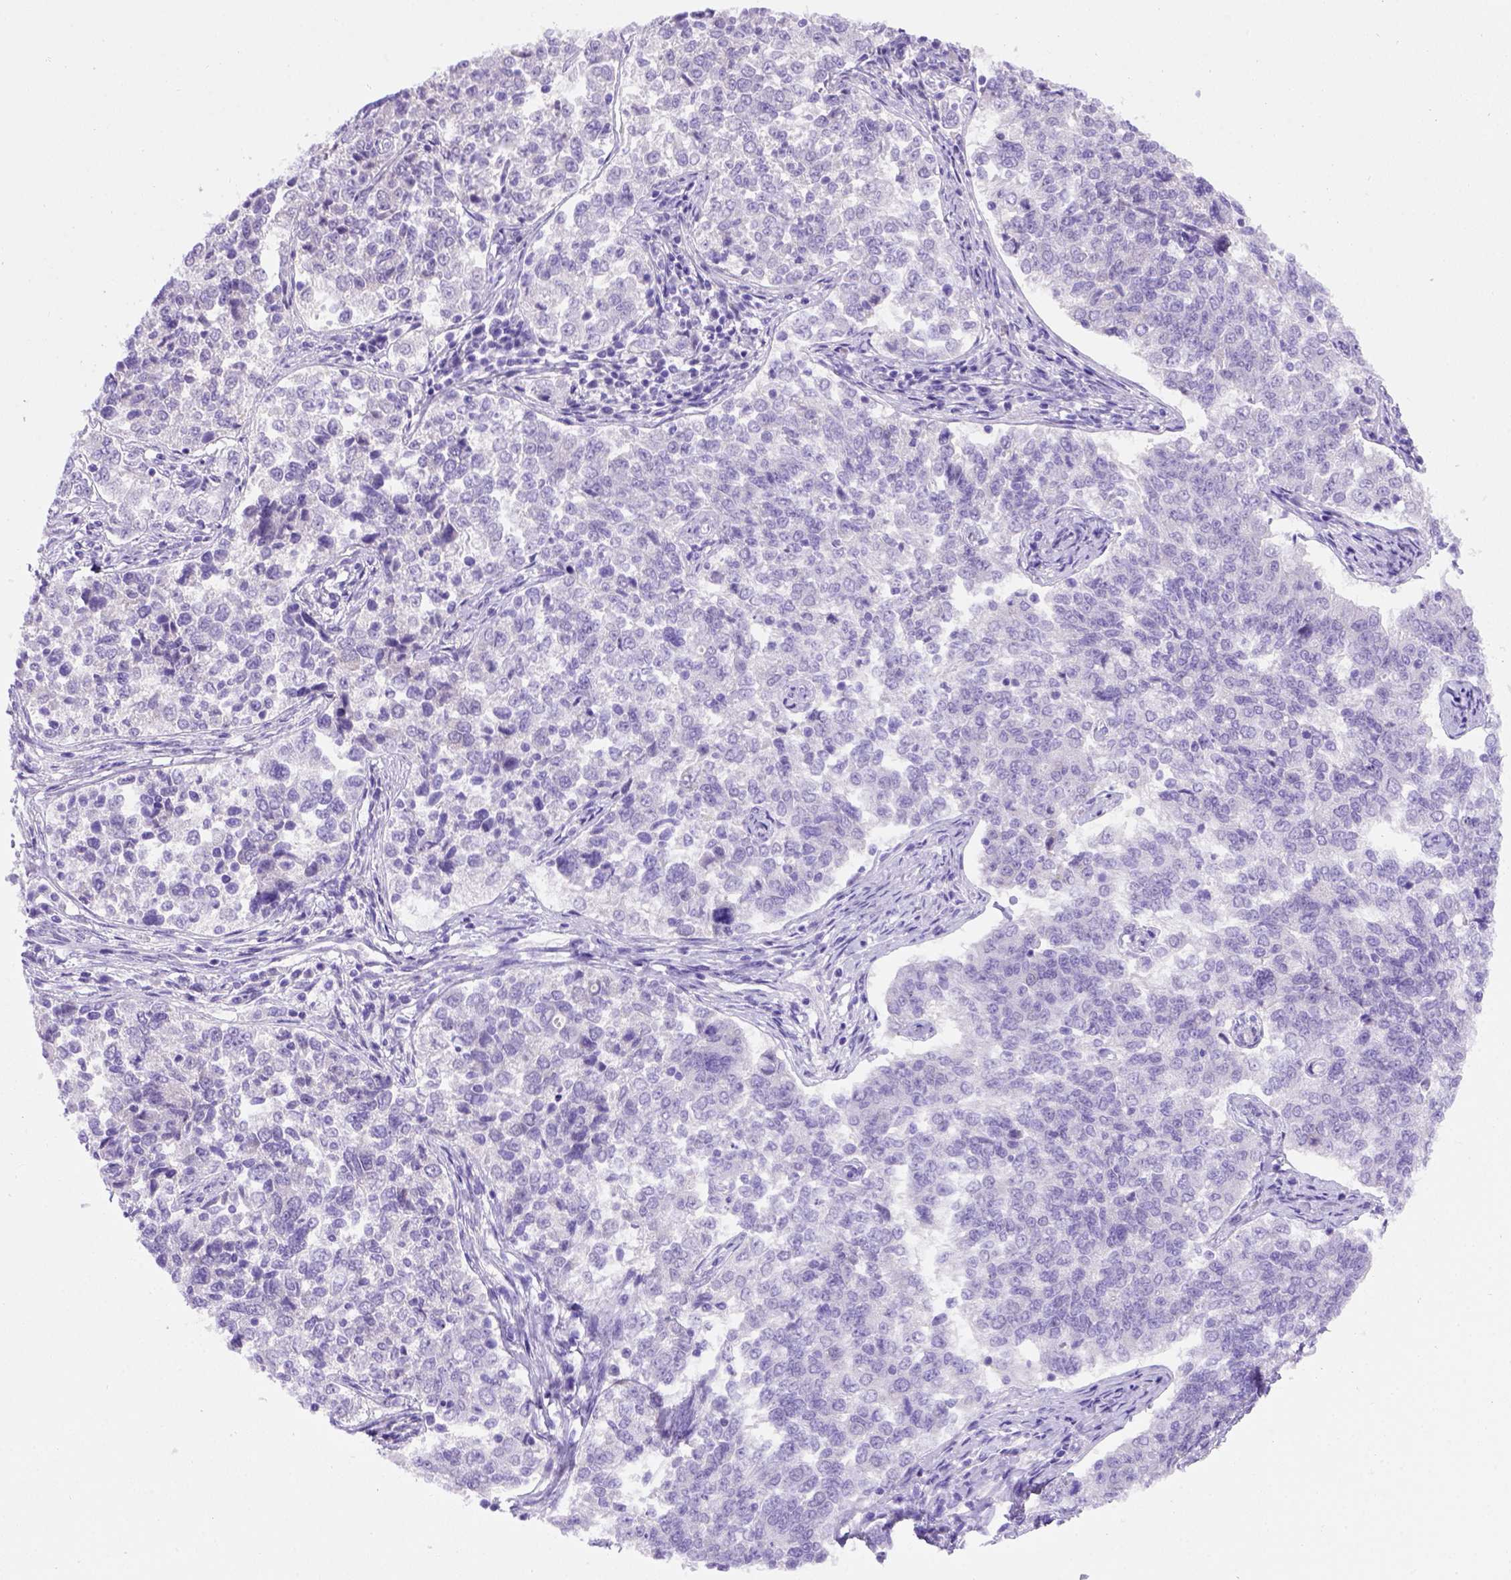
{"staining": {"intensity": "negative", "quantity": "none", "location": "none"}, "tissue": "endometrial cancer", "cell_type": "Tumor cells", "image_type": "cancer", "snomed": [{"axis": "morphology", "description": "Adenocarcinoma, NOS"}, {"axis": "topography", "description": "Endometrium"}], "caption": "A high-resolution photomicrograph shows immunohistochemistry staining of endometrial cancer (adenocarcinoma), which displays no significant staining in tumor cells. (Brightfield microscopy of DAB (3,3'-diaminobenzidine) immunohistochemistry (IHC) at high magnification).", "gene": "FOXI1", "patient": {"sex": "female", "age": 43}}